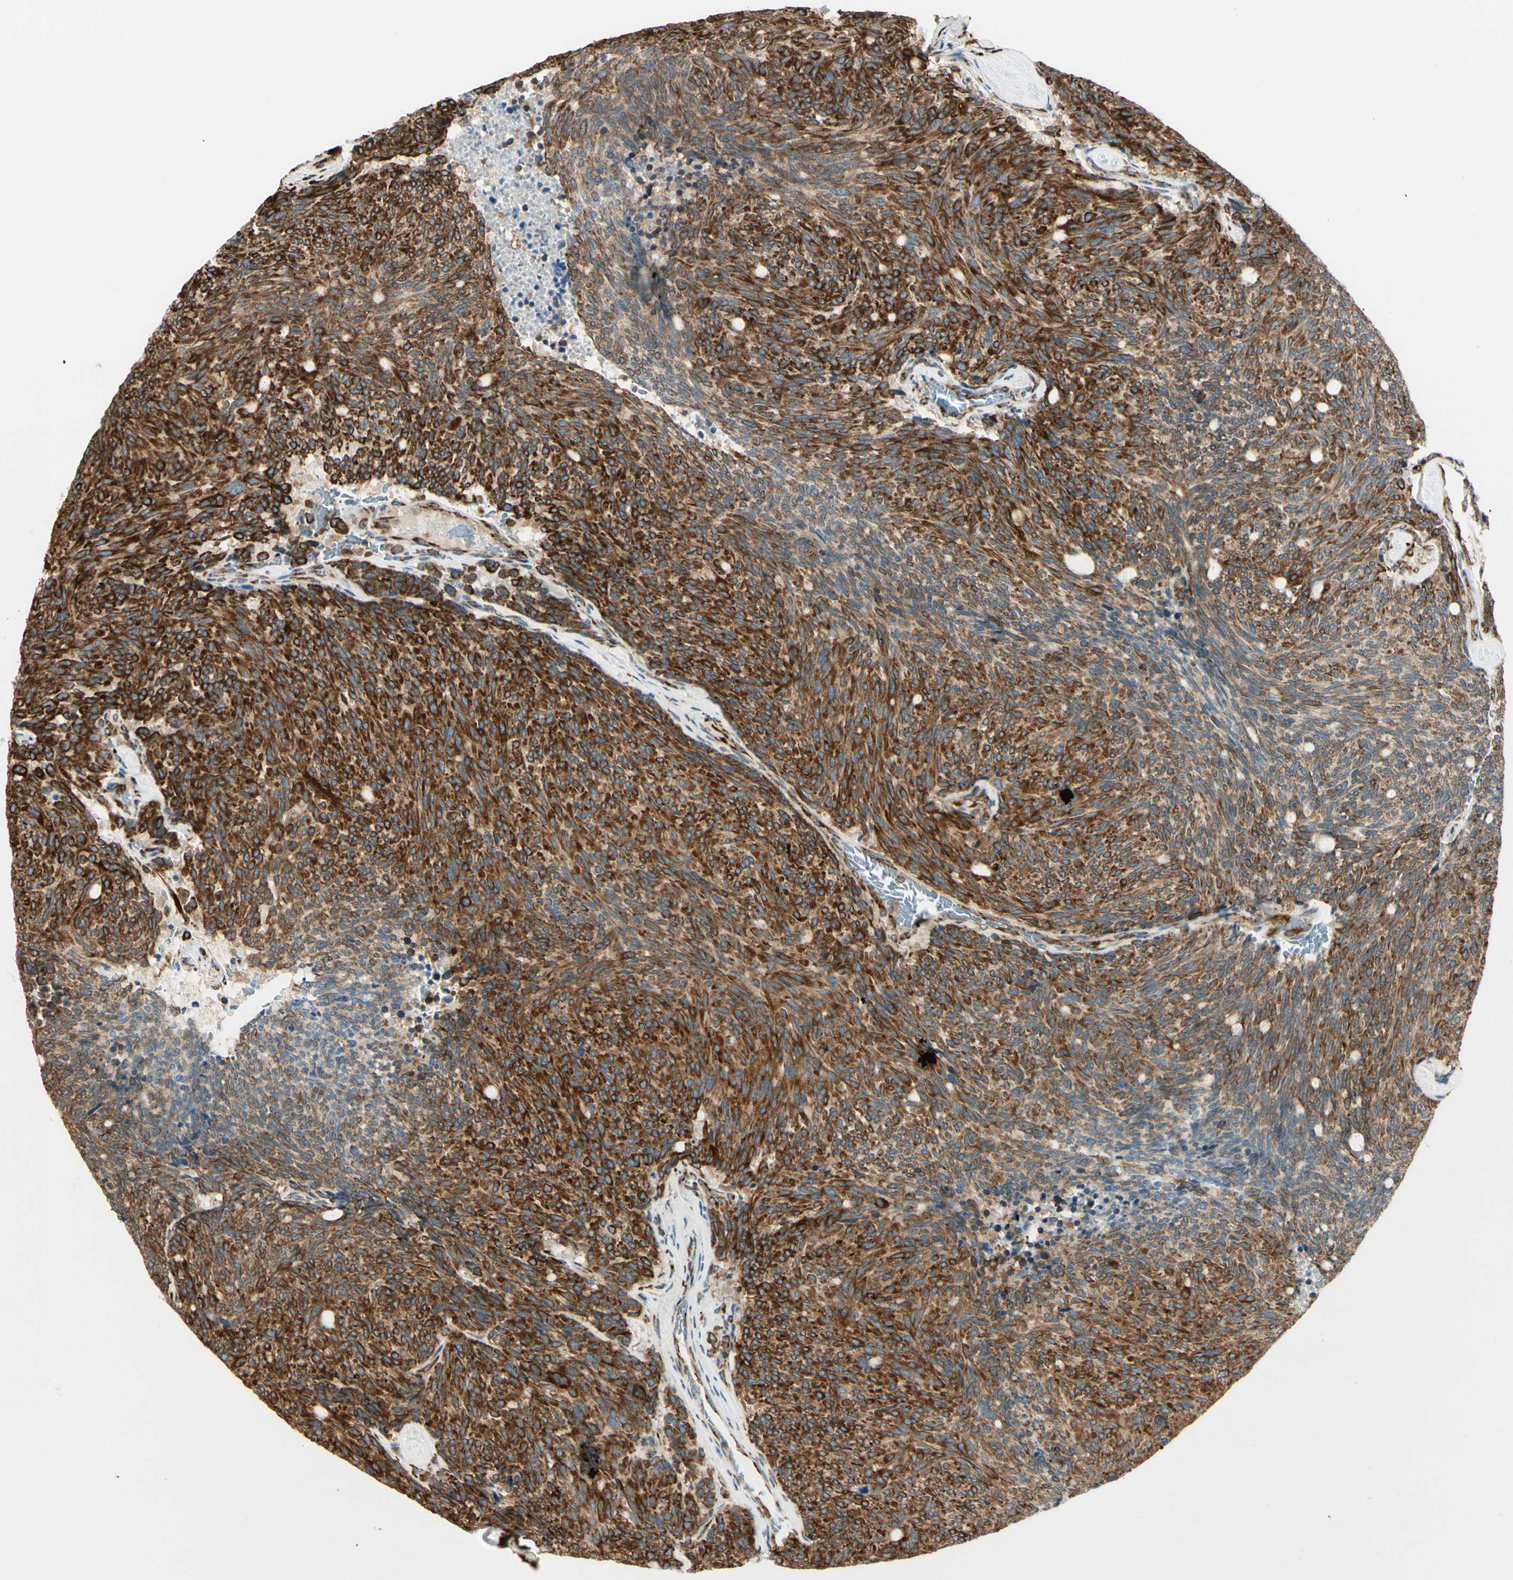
{"staining": {"intensity": "strong", "quantity": ">75%", "location": "cytoplasmic/membranous"}, "tissue": "carcinoid", "cell_type": "Tumor cells", "image_type": "cancer", "snomed": [{"axis": "morphology", "description": "Carcinoid, malignant, NOS"}, {"axis": "topography", "description": "Pancreas"}], "caption": "This is an image of immunohistochemistry (IHC) staining of carcinoid, which shows strong positivity in the cytoplasmic/membranous of tumor cells.", "gene": "RRBP1", "patient": {"sex": "female", "age": 54}}